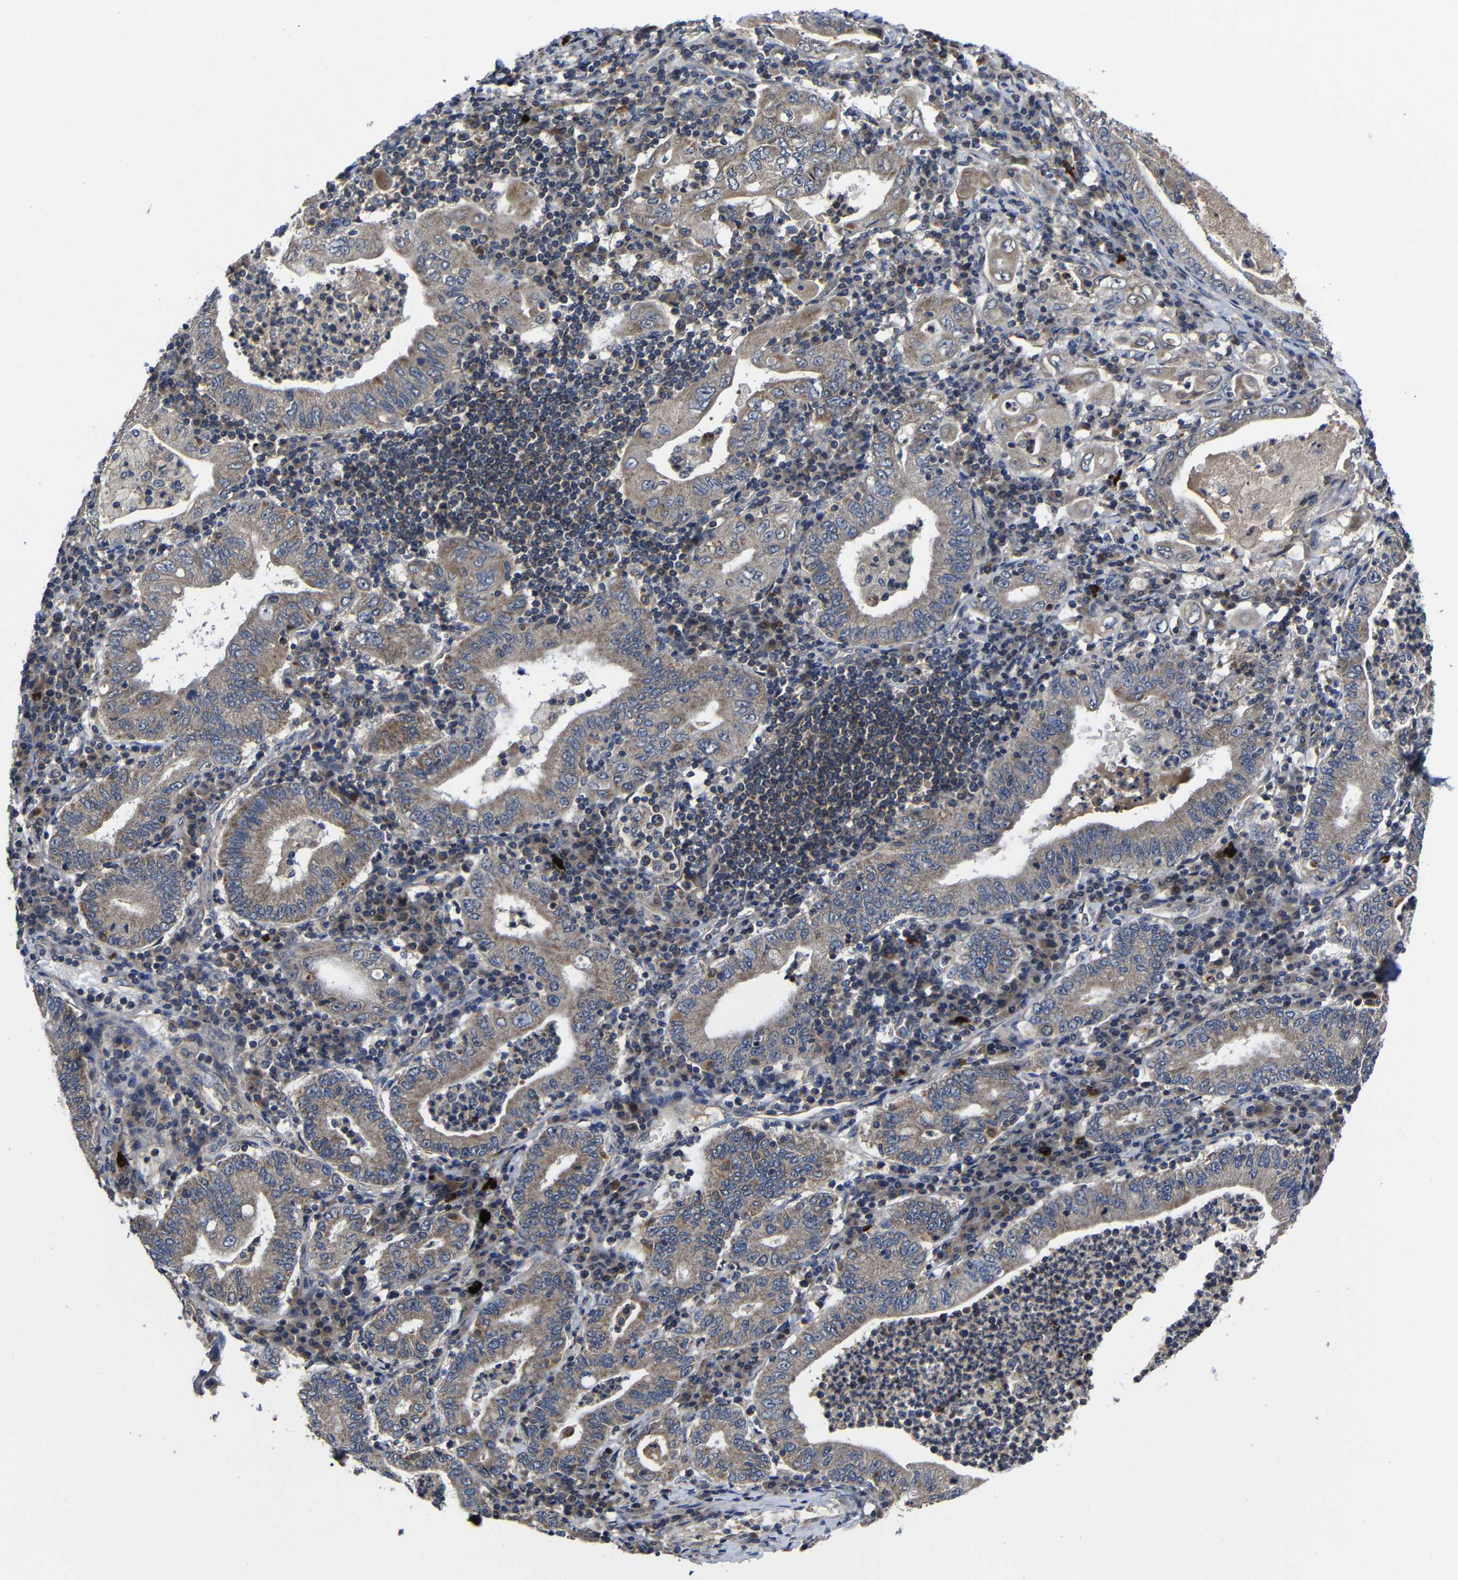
{"staining": {"intensity": "moderate", "quantity": ">75%", "location": "cytoplasmic/membranous"}, "tissue": "stomach cancer", "cell_type": "Tumor cells", "image_type": "cancer", "snomed": [{"axis": "morphology", "description": "Normal tissue, NOS"}, {"axis": "morphology", "description": "Adenocarcinoma, NOS"}, {"axis": "topography", "description": "Esophagus"}, {"axis": "topography", "description": "Stomach, upper"}, {"axis": "topography", "description": "Peripheral nerve tissue"}], "caption": "Stomach adenocarcinoma stained with immunohistochemistry (IHC) demonstrates moderate cytoplasmic/membranous expression in approximately >75% of tumor cells.", "gene": "LPAR5", "patient": {"sex": "male", "age": 62}}